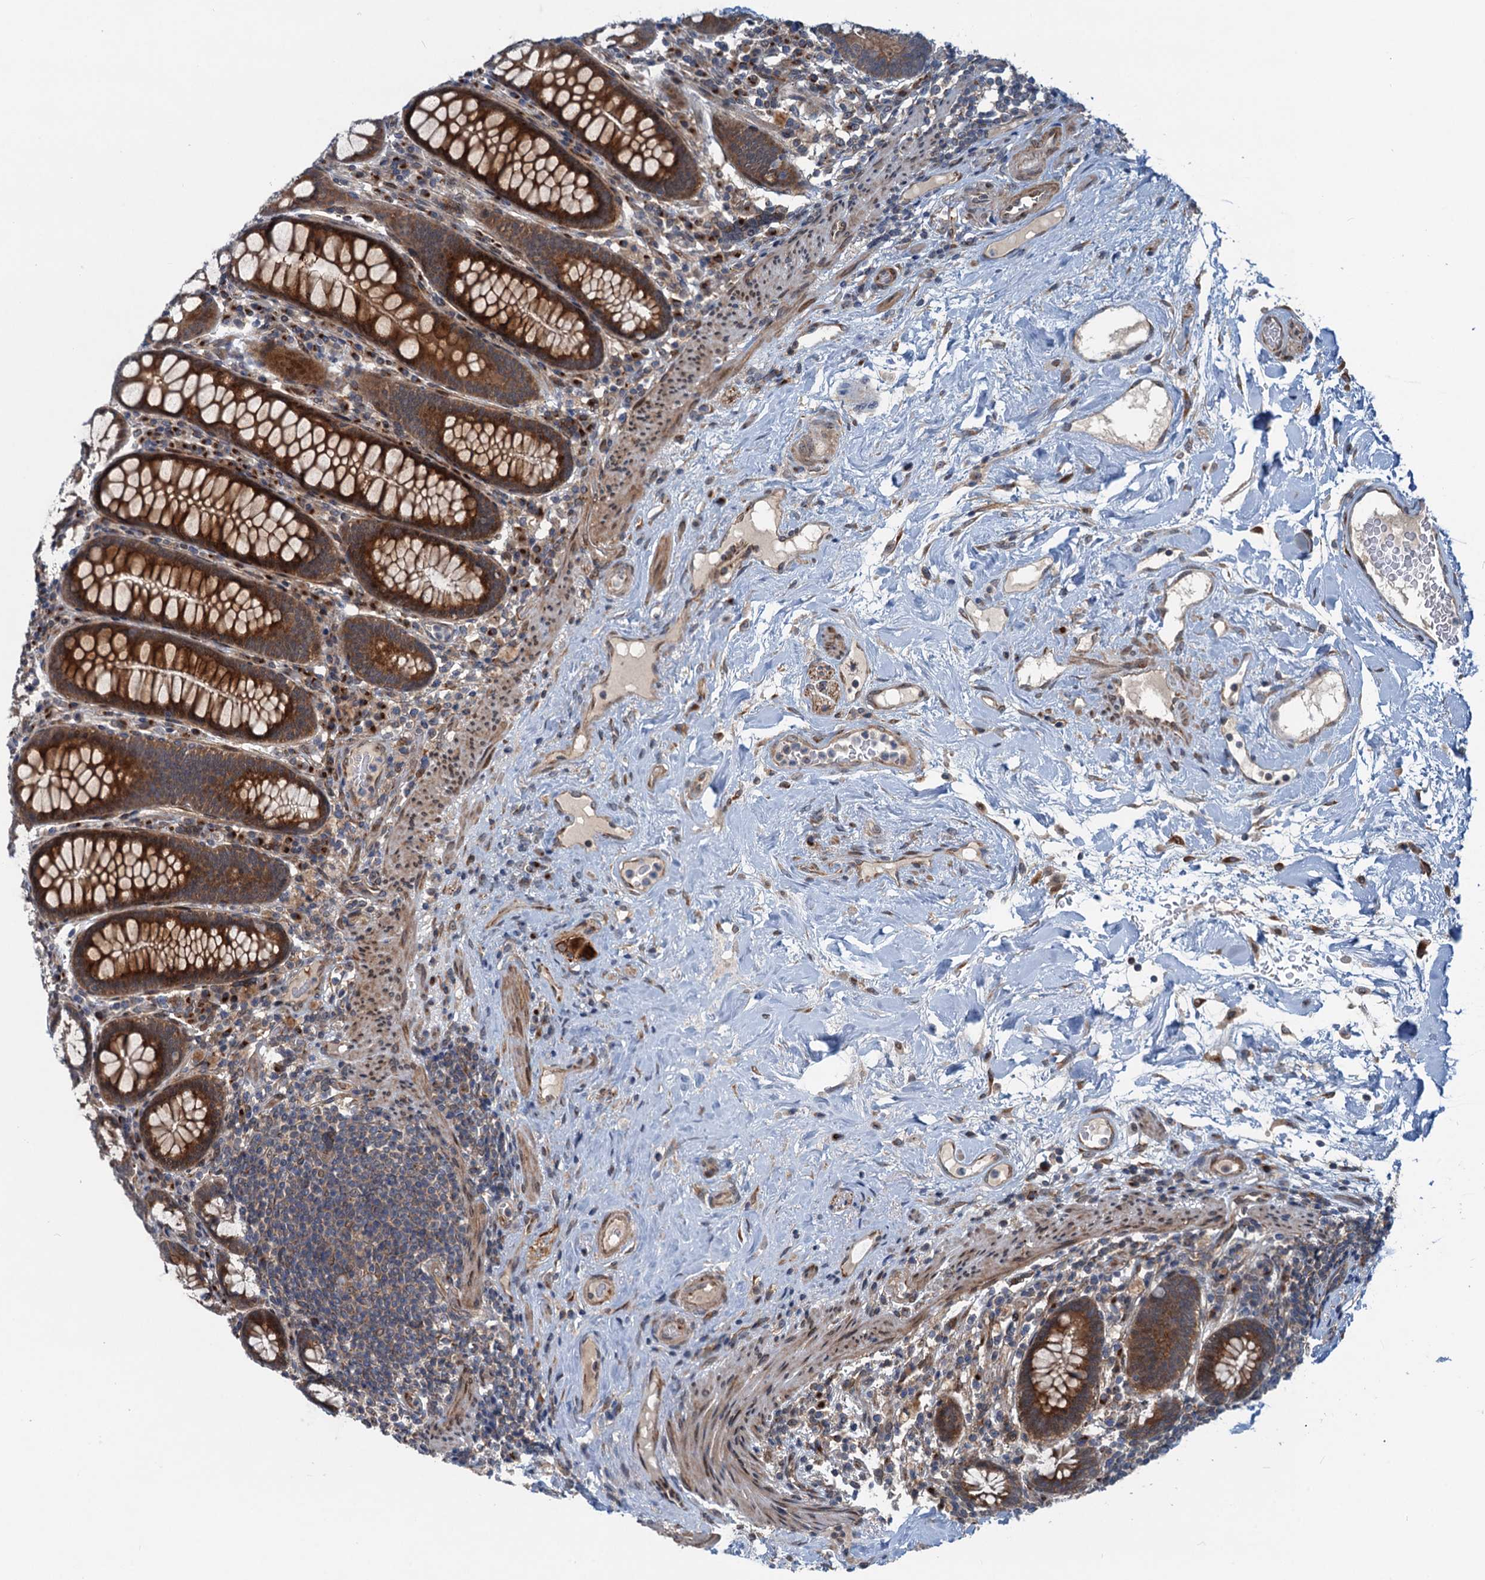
{"staining": {"intensity": "weak", "quantity": ">75%", "location": "cytoplasmic/membranous,nuclear"}, "tissue": "colon", "cell_type": "Endothelial cells", "image_type": "normal", "snomed": [{"axis": "morphology", "description": "Normal tissue, NOS"}, {"axis": "topography", "description": "Colon"}], "caption": "Protein expression analysis of normal human colon reveals weak cytoplasmic/membranous,nuclear positivity in approximately >75% of endothelial cells. The protein of interest is stained brown, and the nuclei are stained in blue (DAB IHC with brightfield microscopy, high magnification).", "gene": "DYNC2I2", "patient": {"sex": "female", "age": 79}}